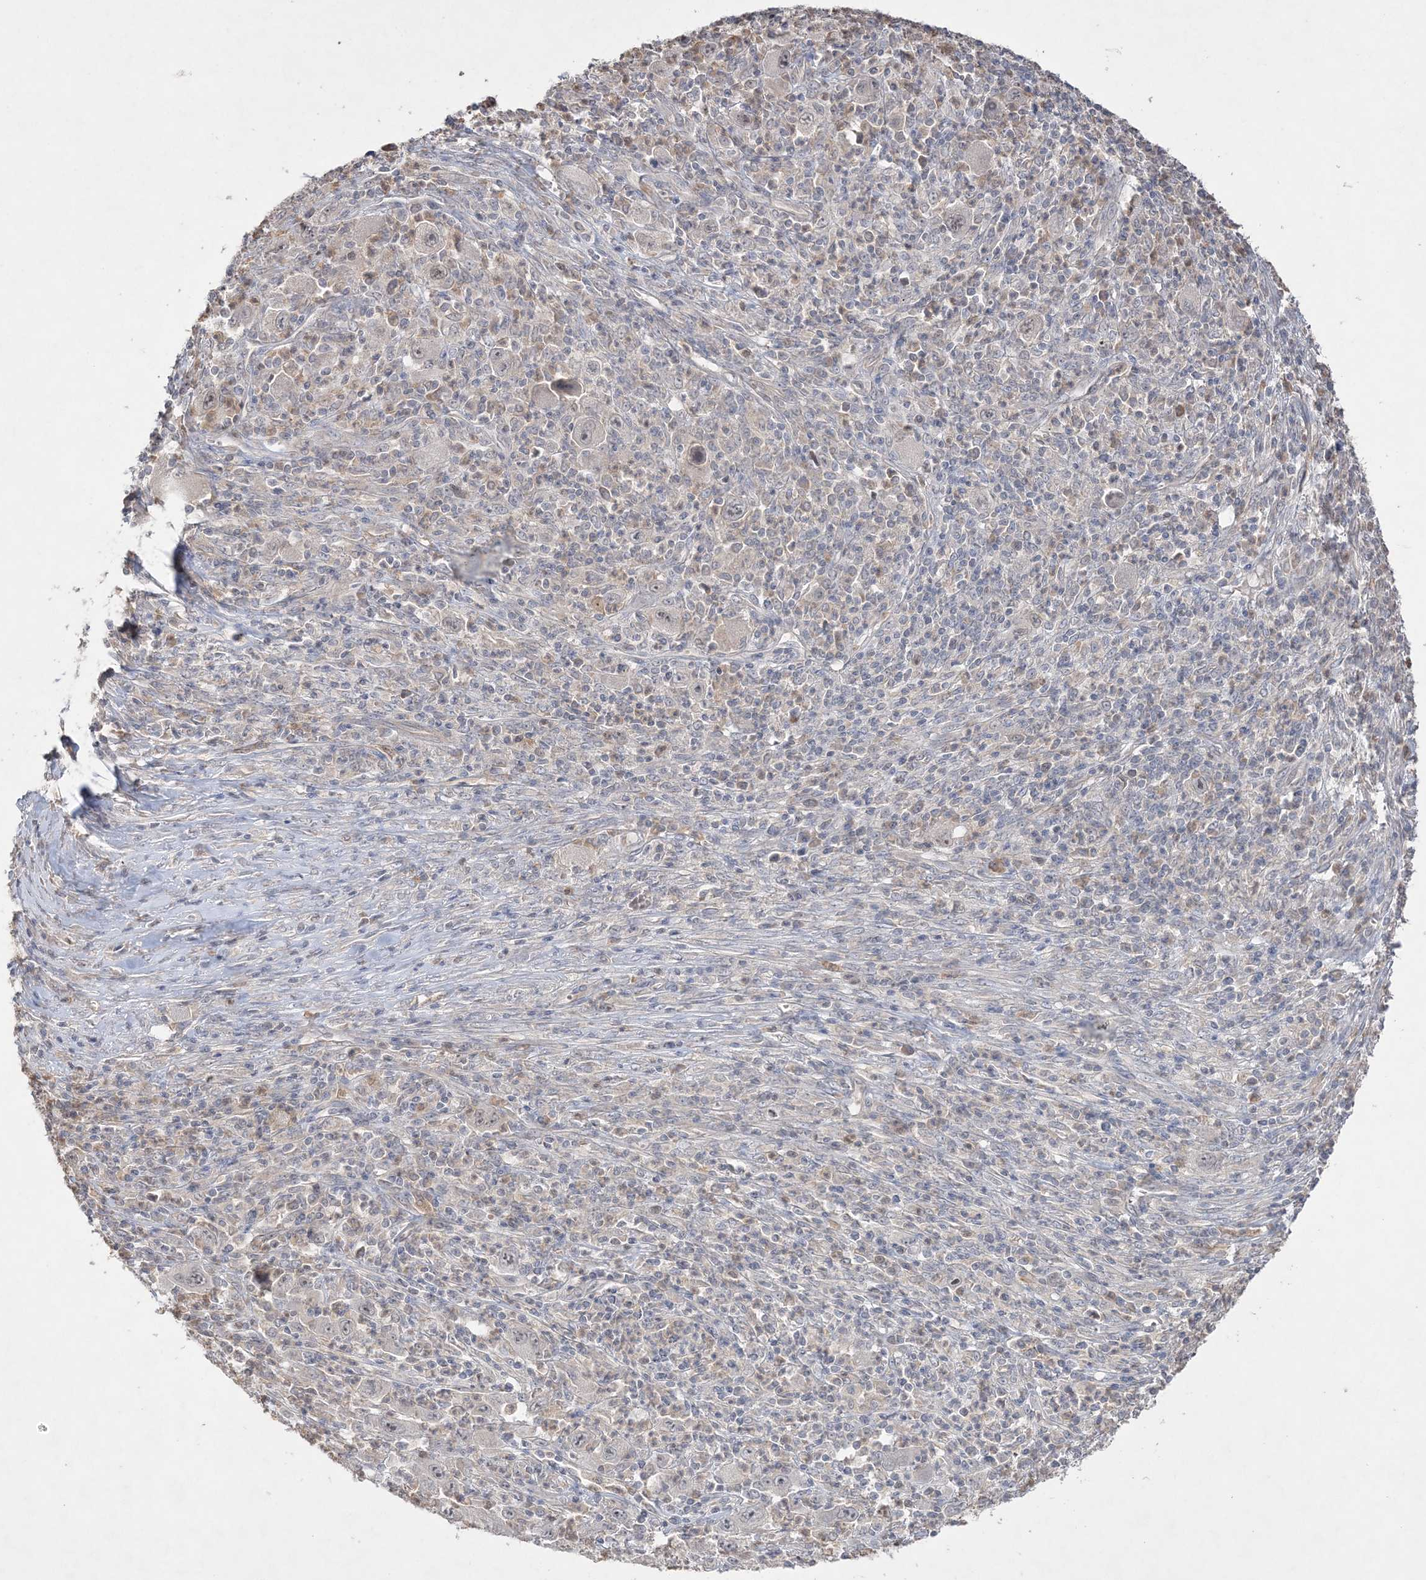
{"staining": {"intensity": "negative", "quantity": "none", "location": "none"}, "tissue": "melanoma", "cell_type": "Tumor cells", "image_type": "cancer", "snomed": [{"axis": "morphology", "description": "Malignant melanoma, Metastatic site"}, {"axis": "topography", "description": "Skin"}], "caption": "The IHC micrograph has no significant expression in tumor cells of malignant melanoma (metastatic site) tissue. (Immunohistochemistry (ihc), brightfield microscopy, high magnification).", "gene": "SH3BP4", "patient": {"sex": "female", "age": 56}}